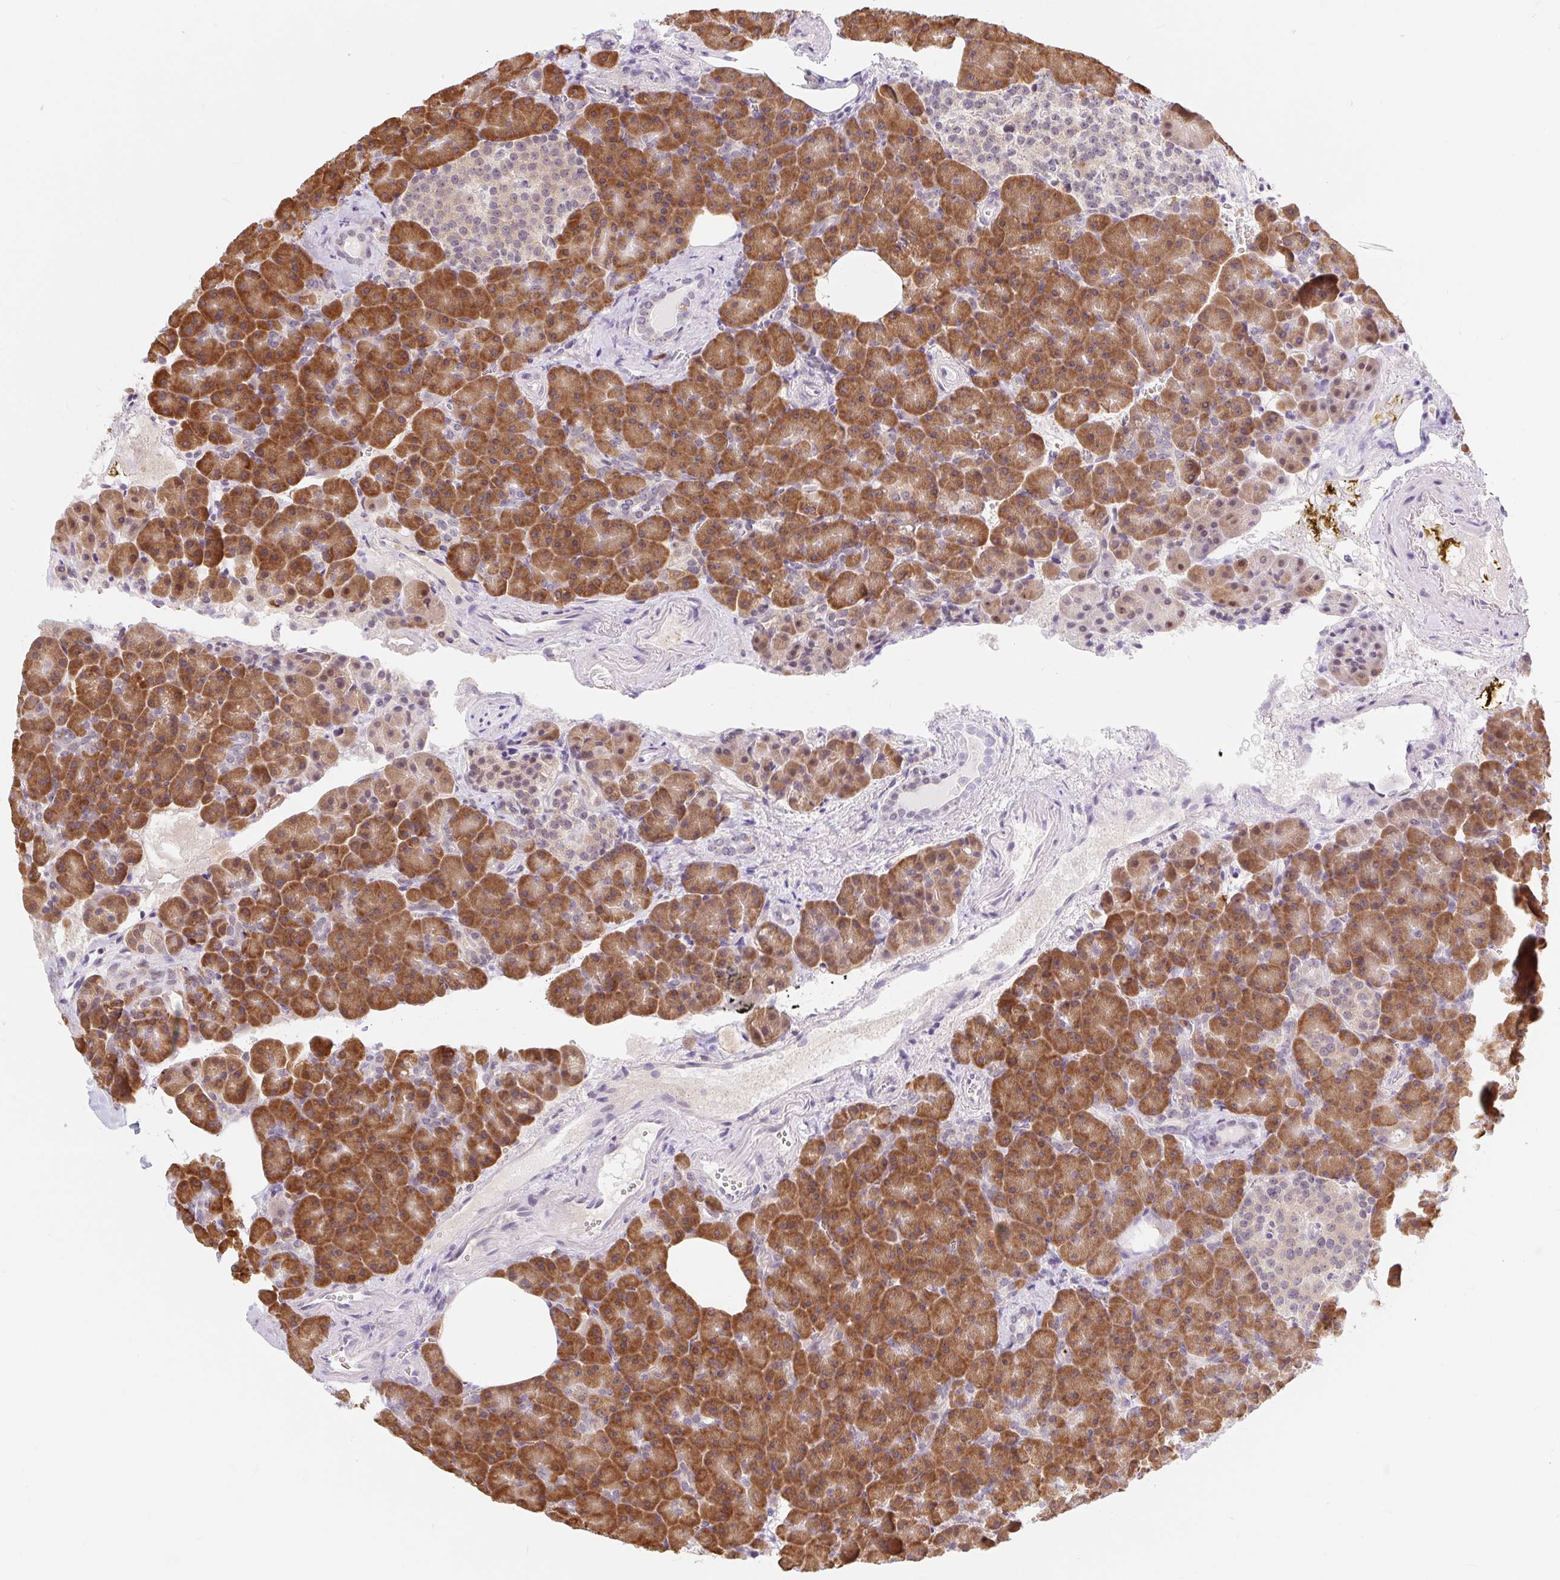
{"staining": {"intensity": "strong", "quantity": ">75%", "location": "cytoplasmic/membranous"}, "tissue": "pancreas", "cell_type": "Exocrine glandular cells", "image_type": "normal", "snomed": [{"axis": "morphology", "description": "Normal tissue, NOS"}, {"axis": "topography", "description": "Pancreas"}], "caption": "A histopathology image of pancreas stained for a protein reveals strong cytoplasmic/membranous brown staining in exocrine glandular cells.", "gene": "SRSF10", "patient": {"sex": "female", "age": 74}}